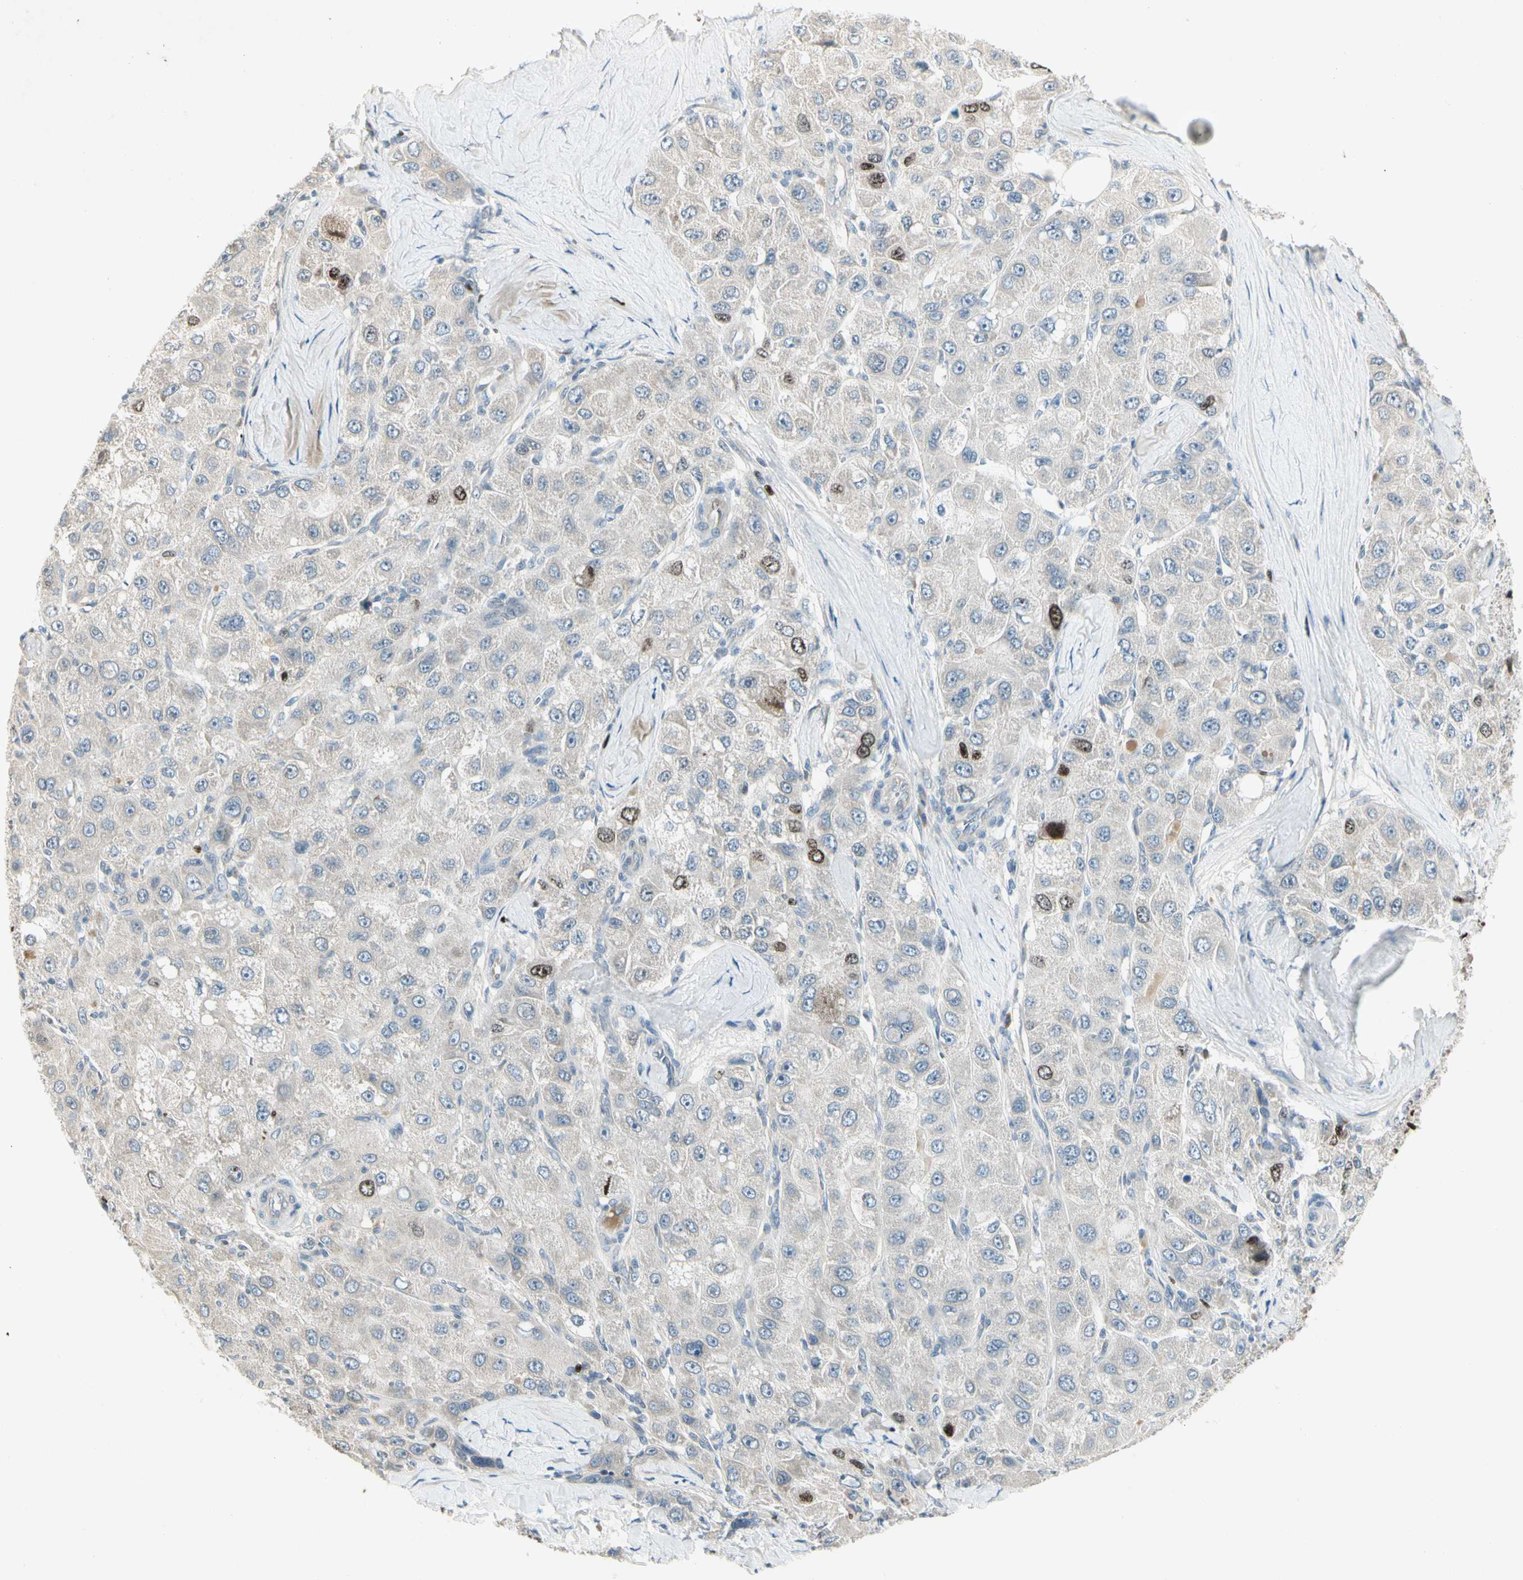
{"staining": {"intensity": "strong", "quantity": "<25%", "location": "nuclear"}, "tissue": "liver cancer", "cell_type": "Tumor cells", "image_type": "cancer", "snomed": [{"axis": "morphology", "description": "Carcinoma, Hepatocellular, NOS"}, {"axis": "topography", "description": "Liver"}], "caption": "Strong nuclear expression is seen in approximately <25% of tumor cells in liver cancer (hepatocellular carcinoma).", "gene": "PITX1", "patient": {"sex": "male", "age": 80}}